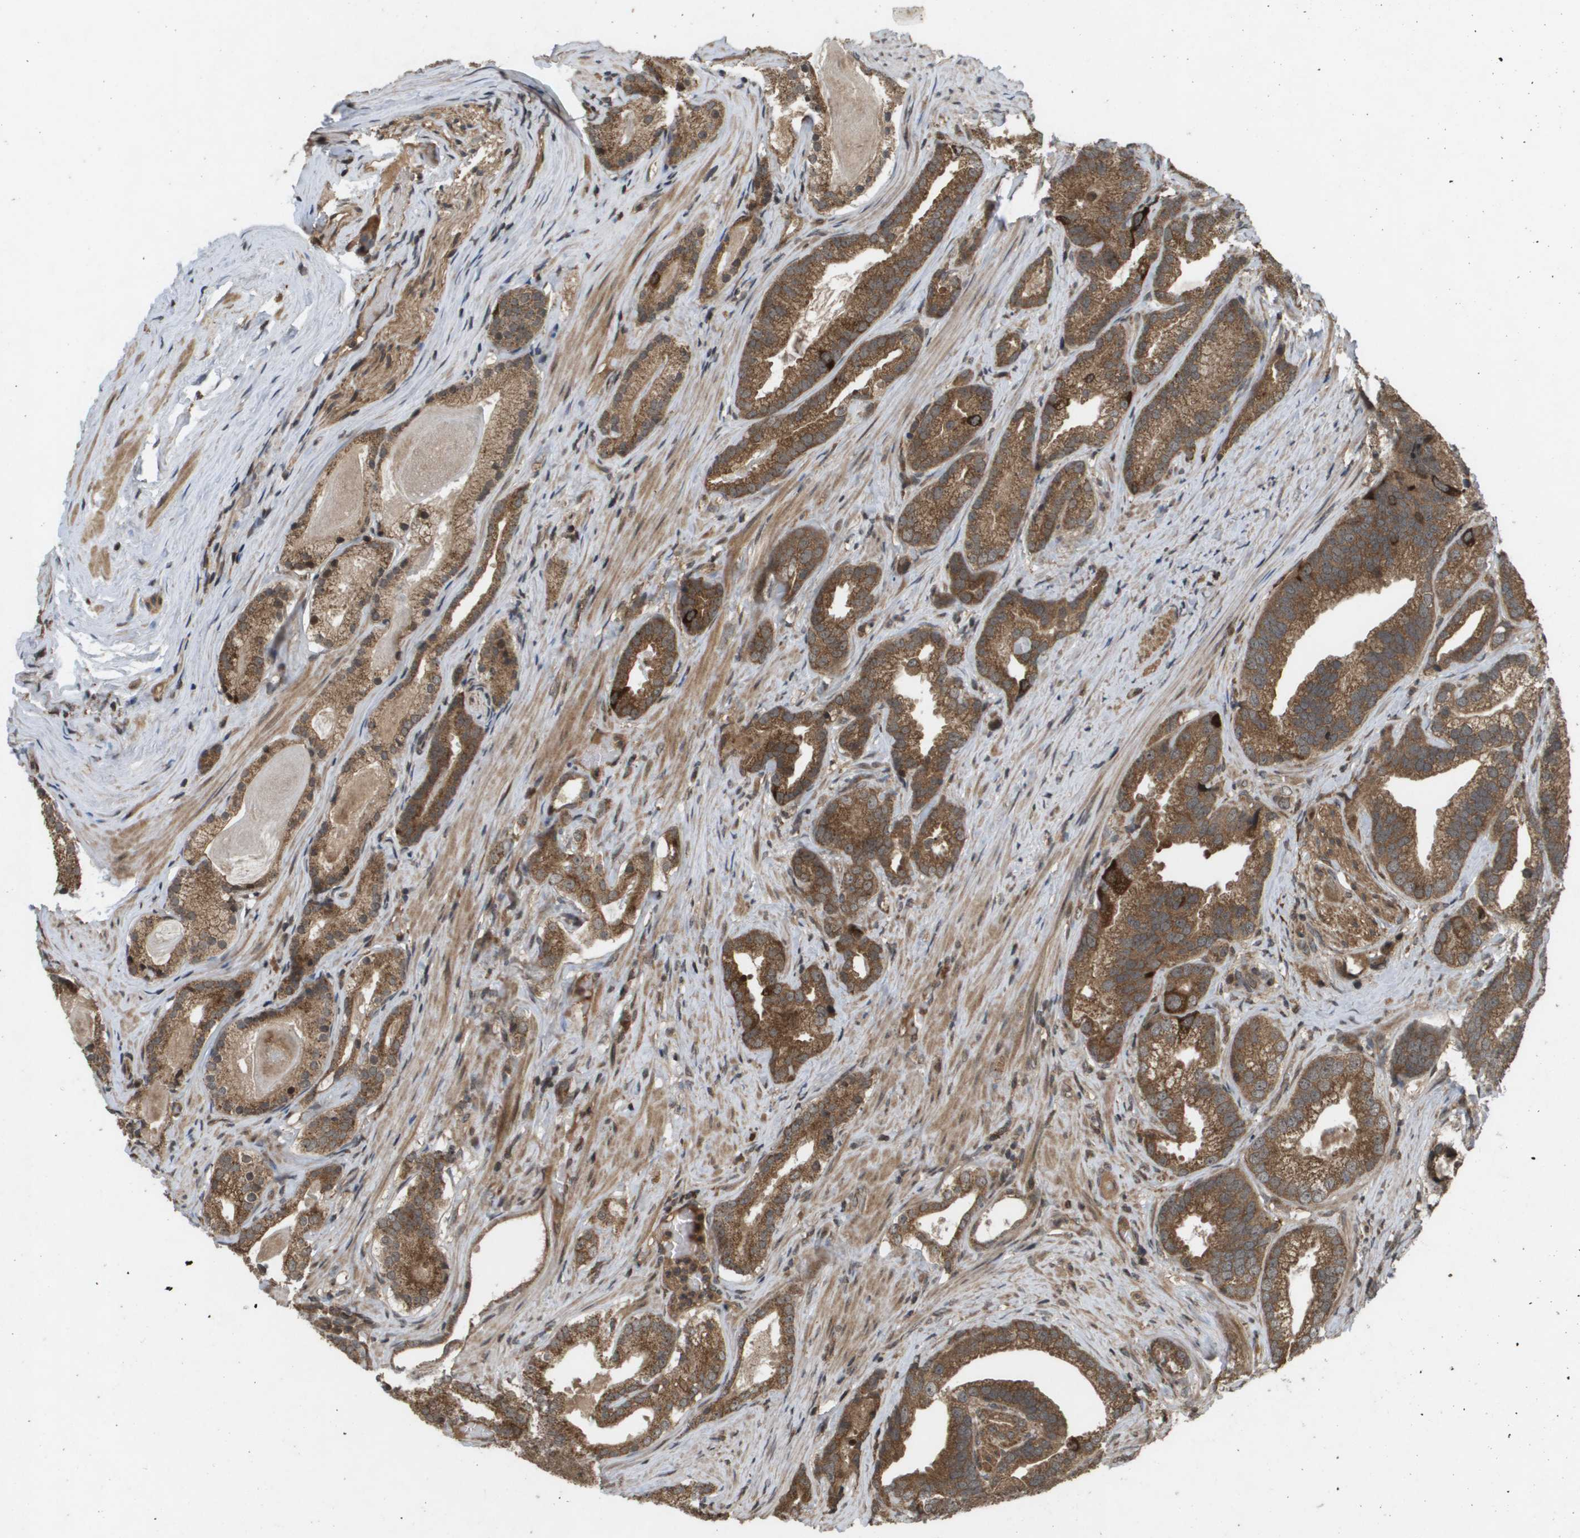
{"staining": {"intensity": "strong", "quantity": ">75%", "location": "cytoplasmic/membranous"}, "tissue": "prostate cancer", "cell_type": "Tumor cells", "image_type": "cancer", "snomed": [{"axis": "morphology", "description": "Adenocarcinoma, Low grade"}, {"axis": "topography", "description": "Prostate"}], "caption": "Brown immunohistochemical staining in human low-grade adenocarcinoma (prostate) demonstrates strong cytoplasmic/membranous expression in approximately >75% of tumor cells.", "gene": "KIF11", "patient": {"sex": "male", "age": 59}}